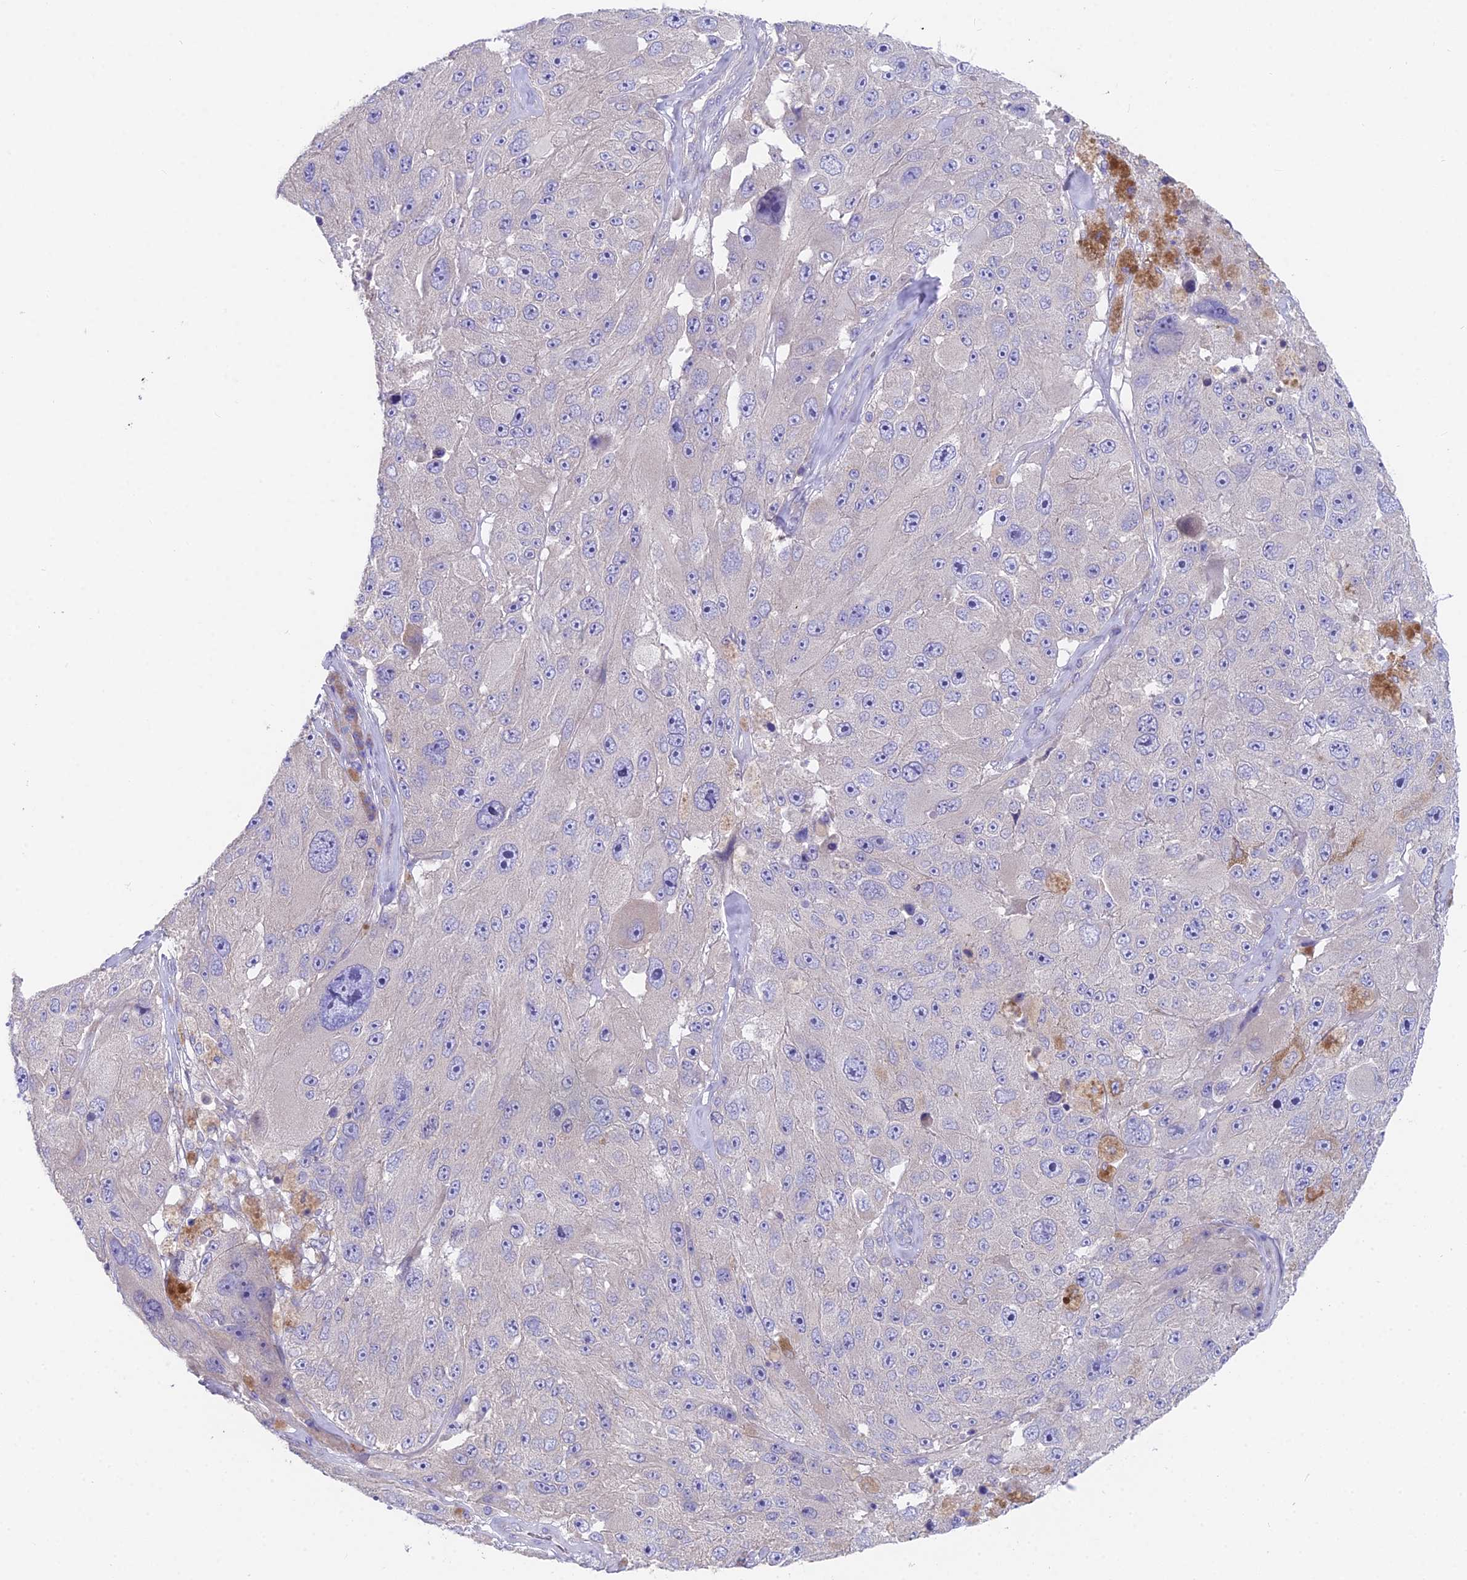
{"staining": {"intensity": "negative", "quantity": "none", "location": "none"}, "tissue": "melanoma", "cell_type": "Tumor cells", "image_type": "cancer", "snomed": [{"axis": "morphology", "description": "Malignant melanoma, Metastatic site"}, {"axis": "topography", "description": "Lymph node"}], "caption": "Tumor cells show no significant protein positivity in melanoma.", "gene": "FAM168B", "patient": {"sex": "male", "age": 62}}